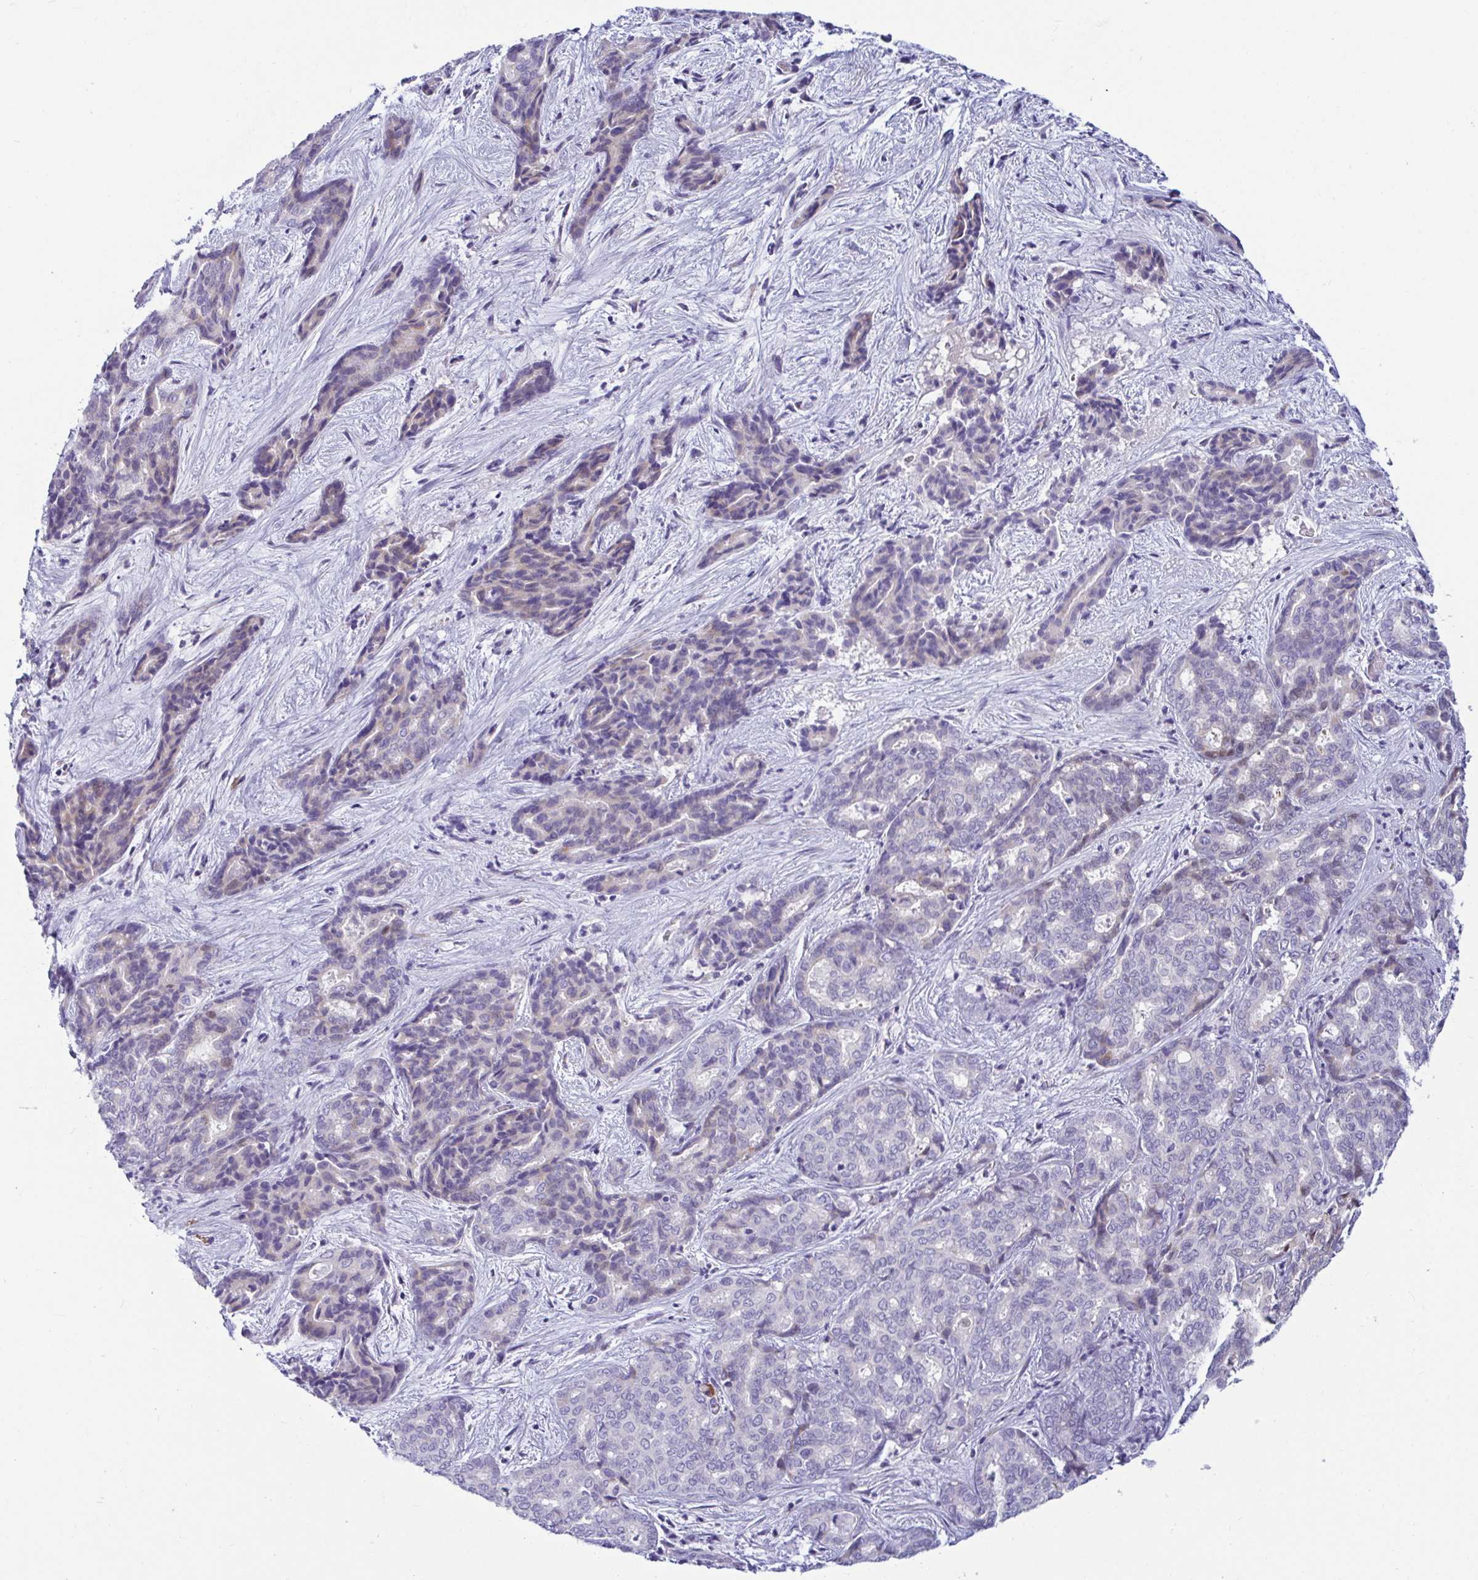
{"staining": {"intensity": "negative", "quantity": "none", "location": "none"}, "tissue": "liver cancer", "cell_type": "Tumor cells", "image_type": "cancer", "snomed": [{"axis": "morphology", "description": "Cholangiocarcinoma"}, {"axis": "topography", "description": "Liver"}], "caption": "Immunohistochemistry micrograph of cholangiocarcinoma (liver) stained for a protein (brown), which shows no expression in tumor cells. The staining is performed using DAB (3,3'-diaminobenzidine) brown chromogen with nuclei counter-stained in using hematoxylin.", "gene": "TFPI2", "patient": {"sex": "female", "age": 64}}